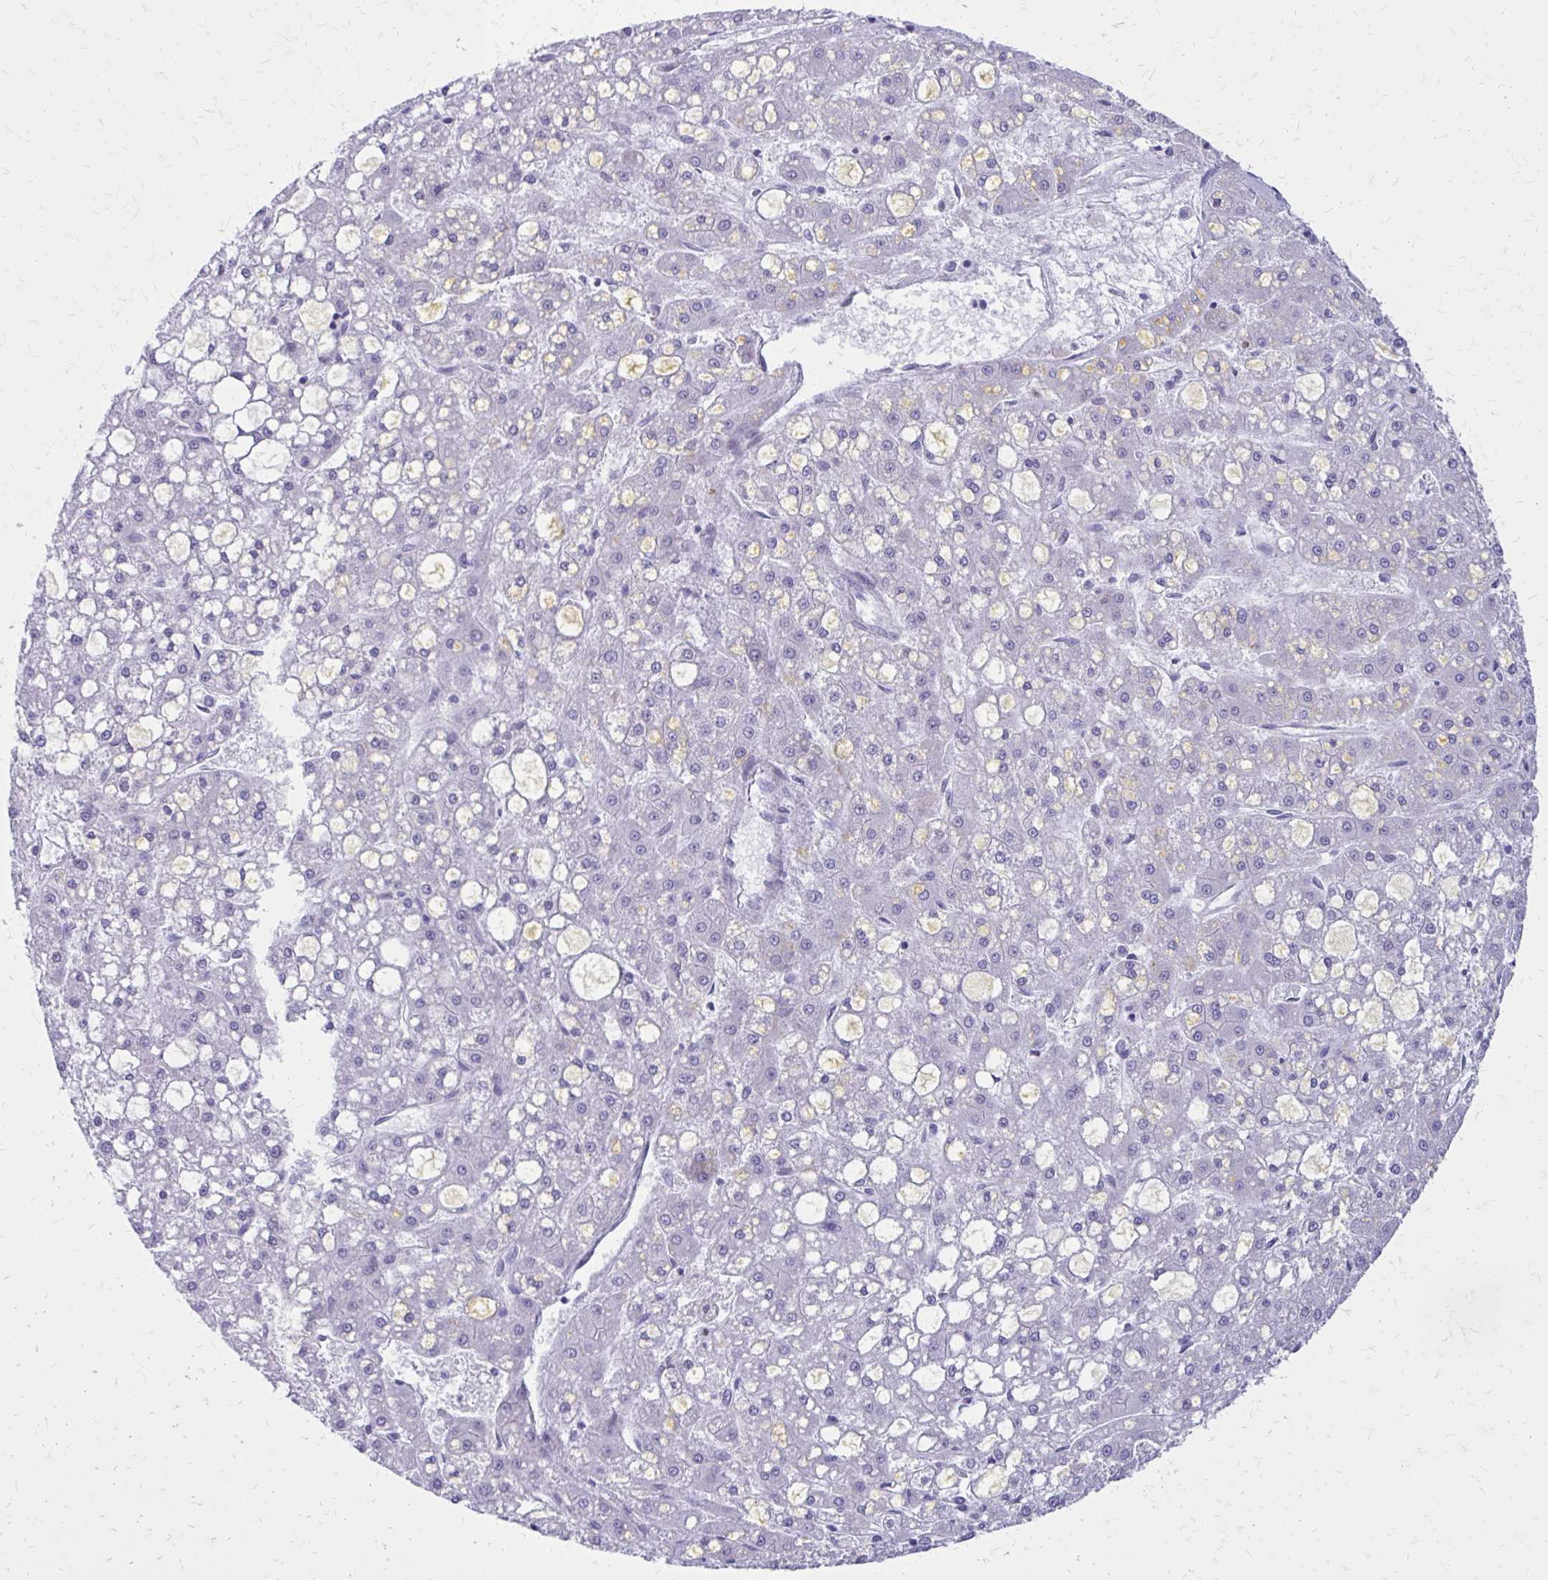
{"staining": {"intensity": "negative", "quantity": "none", "location": "none"}, "tissue": "liver cancer", "cell_type": "Tumor cells", "image_type": "cancer", "snomed": [{"axis": "morphology", "description": "Carcinoma, Hepatocellular, NOS"}, {"axis": "topography", "description": "Liver"}], "caption": "Liver cancer was stained to show a protein in brown. There is no significant positivity in tumor cells.", "gene": "LCN15", "patient": {"sex": "male", "age": 67}}